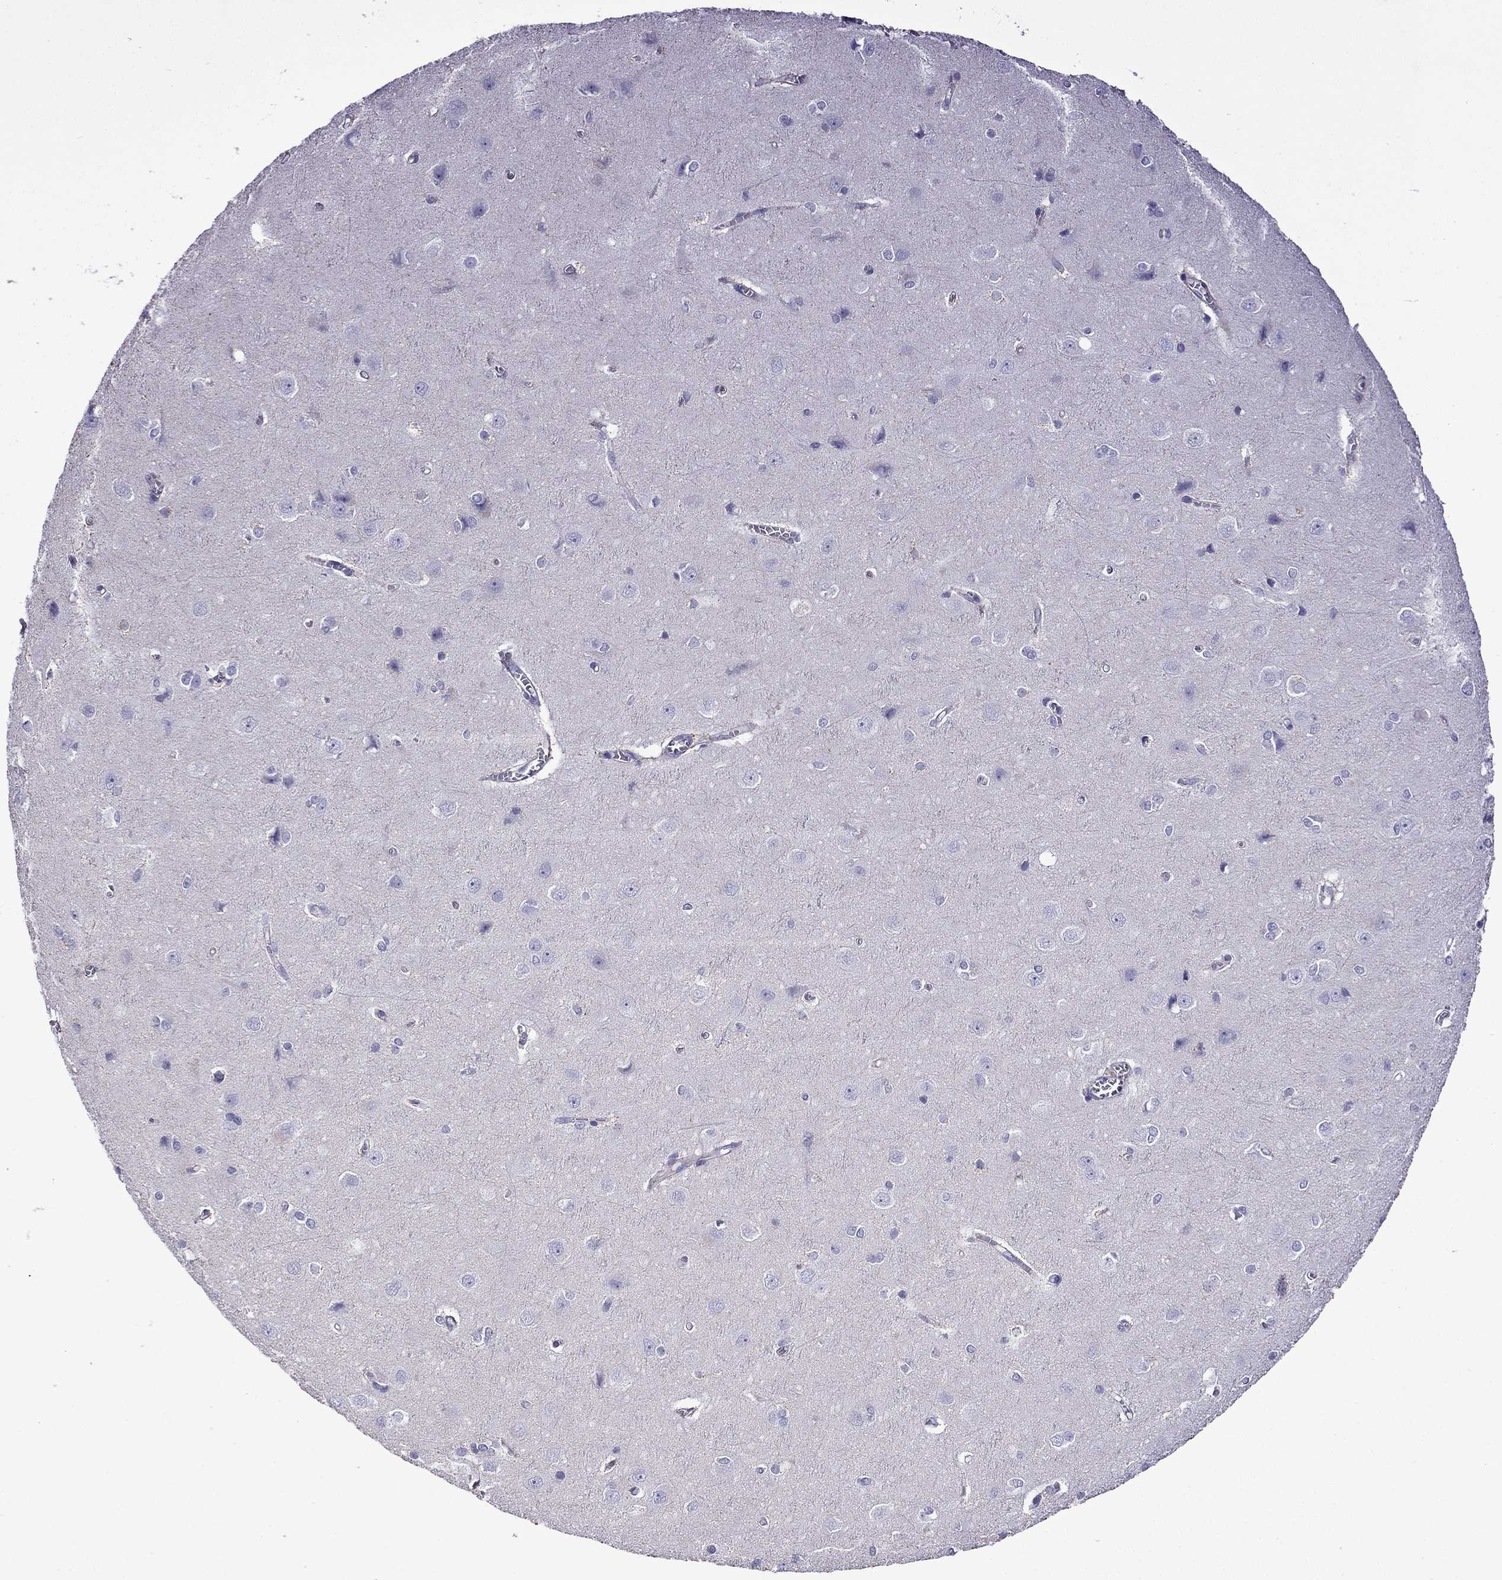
{"staining": {"intensity": "negative", "quantity": "none", "location": "none"}, "tissue": "cerebral cortex", "cell_type": "Endothelial cells", "image_type": "normal", "snomed": [{"axis": "morphology", "description": "Normal tissue, NOS"}, {"axis": "topography", "description": "Cerebral cortex"}], "caption": "IHC histopathology image of benign cerebral cortex stained for a protein (brown), which exhibits no staining in endothelial cells.", "gene": "TDRD1", "patient": {"sex": "male", "age": 37}}